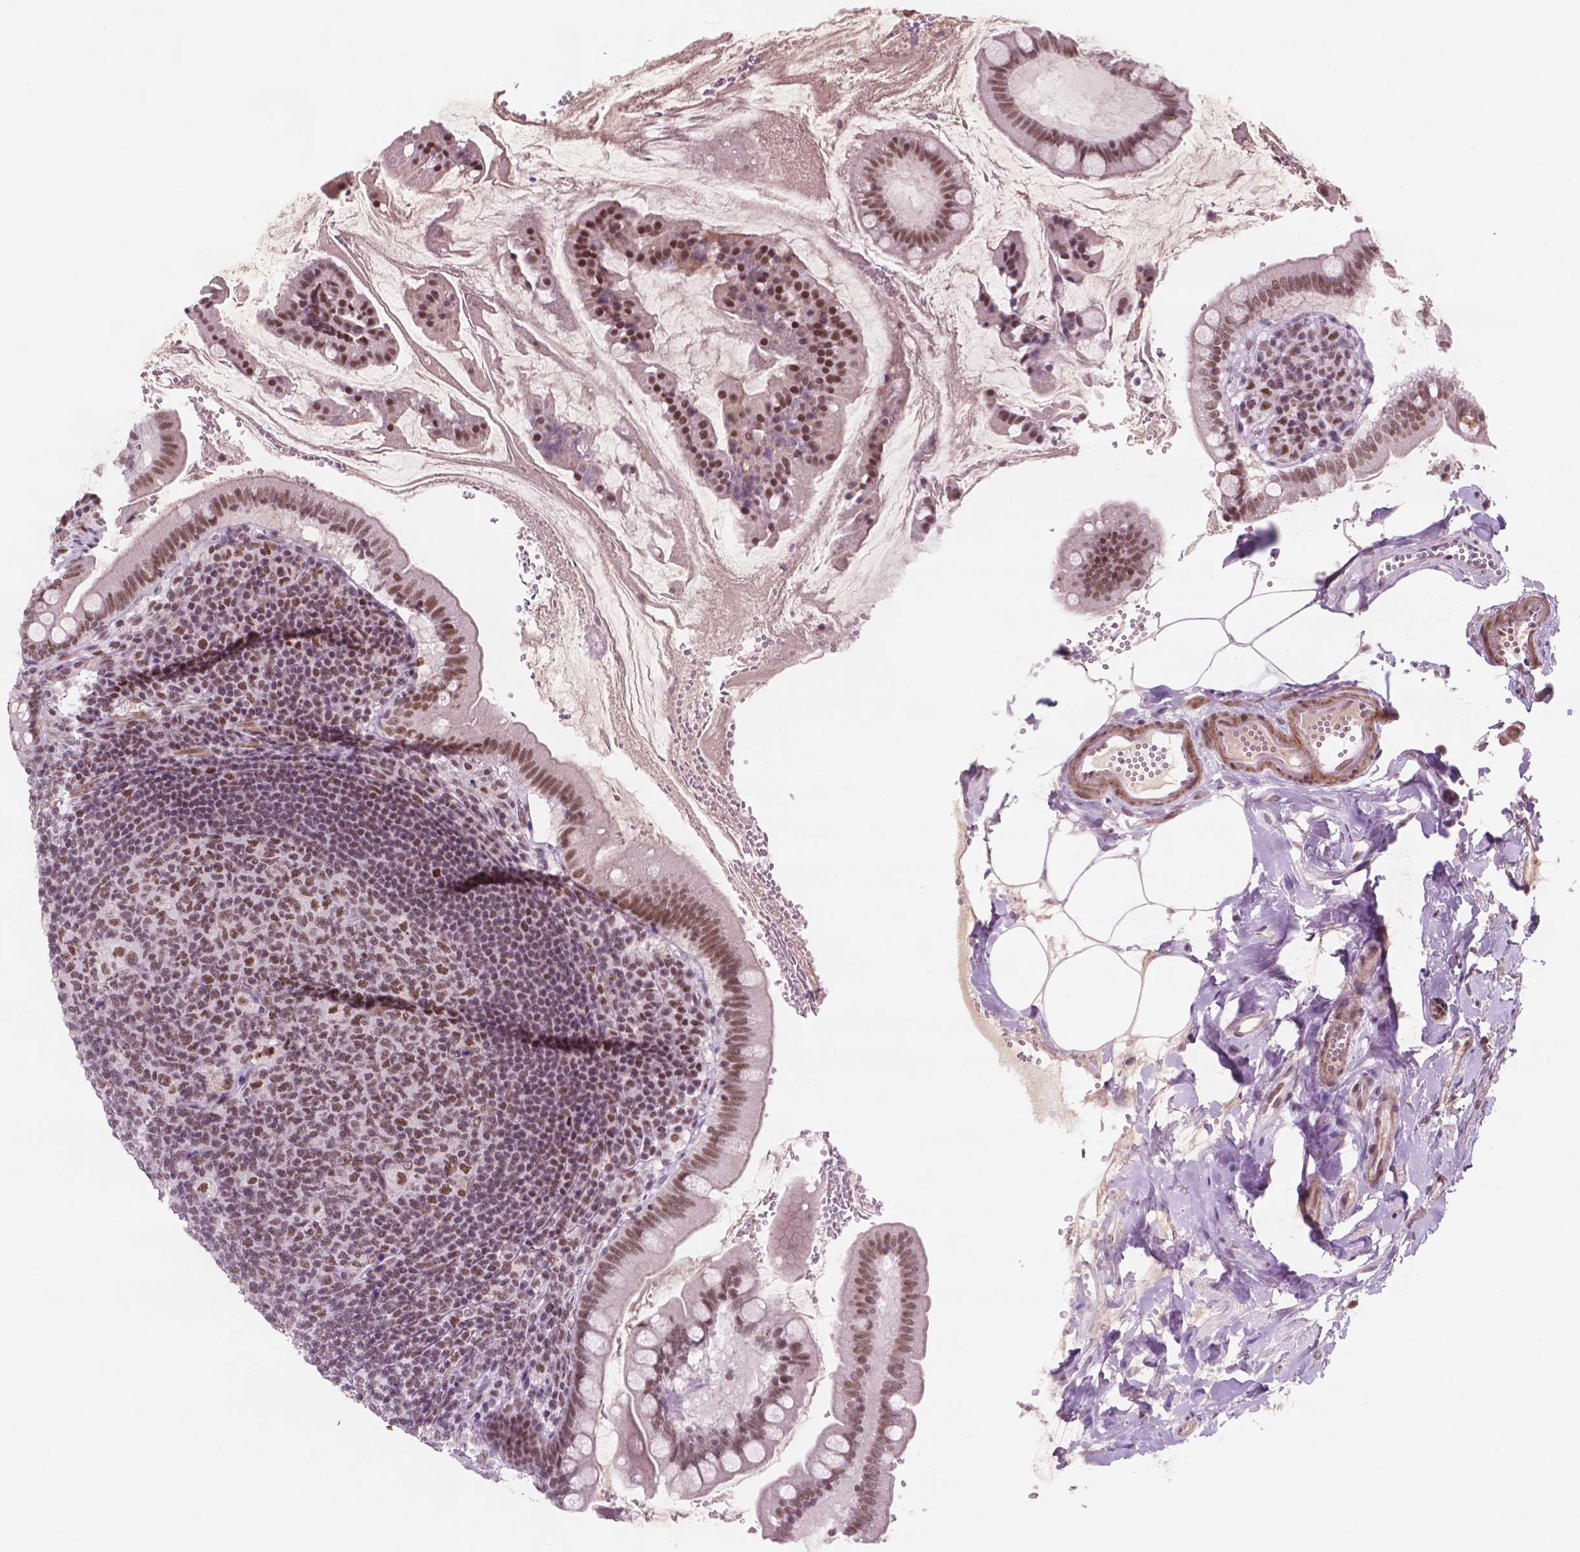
{"staining": {"intensity": "moderate", "quantity": ">75%", "location": "nuclear"}, "tissue": "small intestine", "cell_type": "Glandular cells", "image_type": "normal", "snomed": [{"axis": "morphology", "description": "Normal tissue, NOS"}, {"axis": "topography", "description": "Small intestine"}], "caption": "Glandular cells demonstrate medium levels of moderate nuclear positivity in about >75% of cells in benign small intestine.", "gene": "CTR9", "patient": {"sex": "female", "age": 56}}